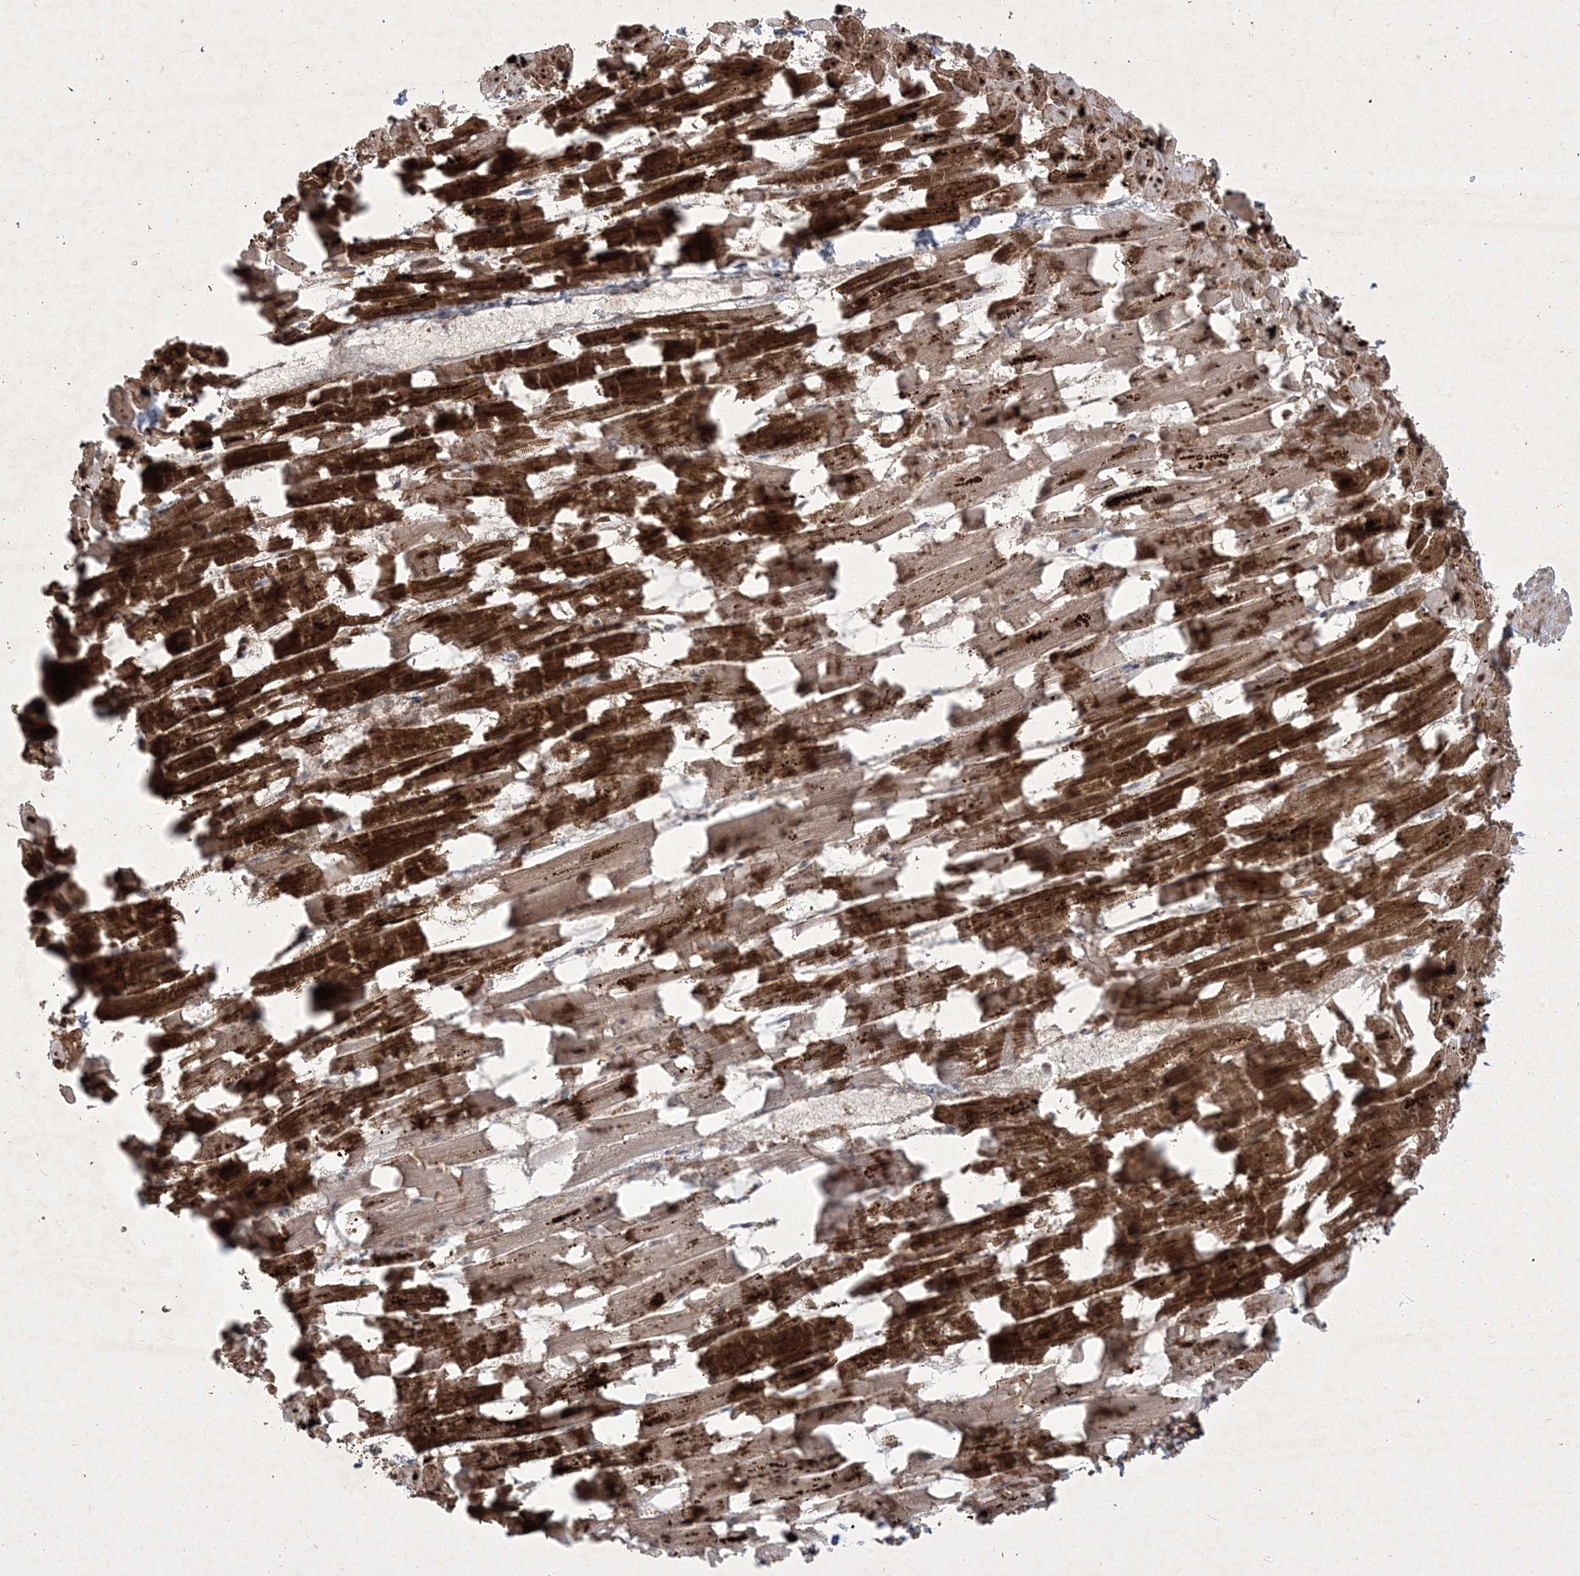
{"staining": {"intensity": "strong", "quantity": ">75%", "location": "cytoplasmic/membranous"}, "tissue": "heart muscle", "cell_type": "Cardiomyocytes", "image_type": "normal", "snomed": [{"axis": "morphology", "description": "Normal tissue, NOS"}, {"axis": "topography", "description": "Heart"}], "caption": "The image demonstrates immunohistochemical staining of unremarkable heart muscle. There is strong cytoplasmic/membranous positivity is appreciated in about >75% of cardiomyocytes.", "gene": "PLEKHM2", "patient": {"sex": "female", "age": 64}}